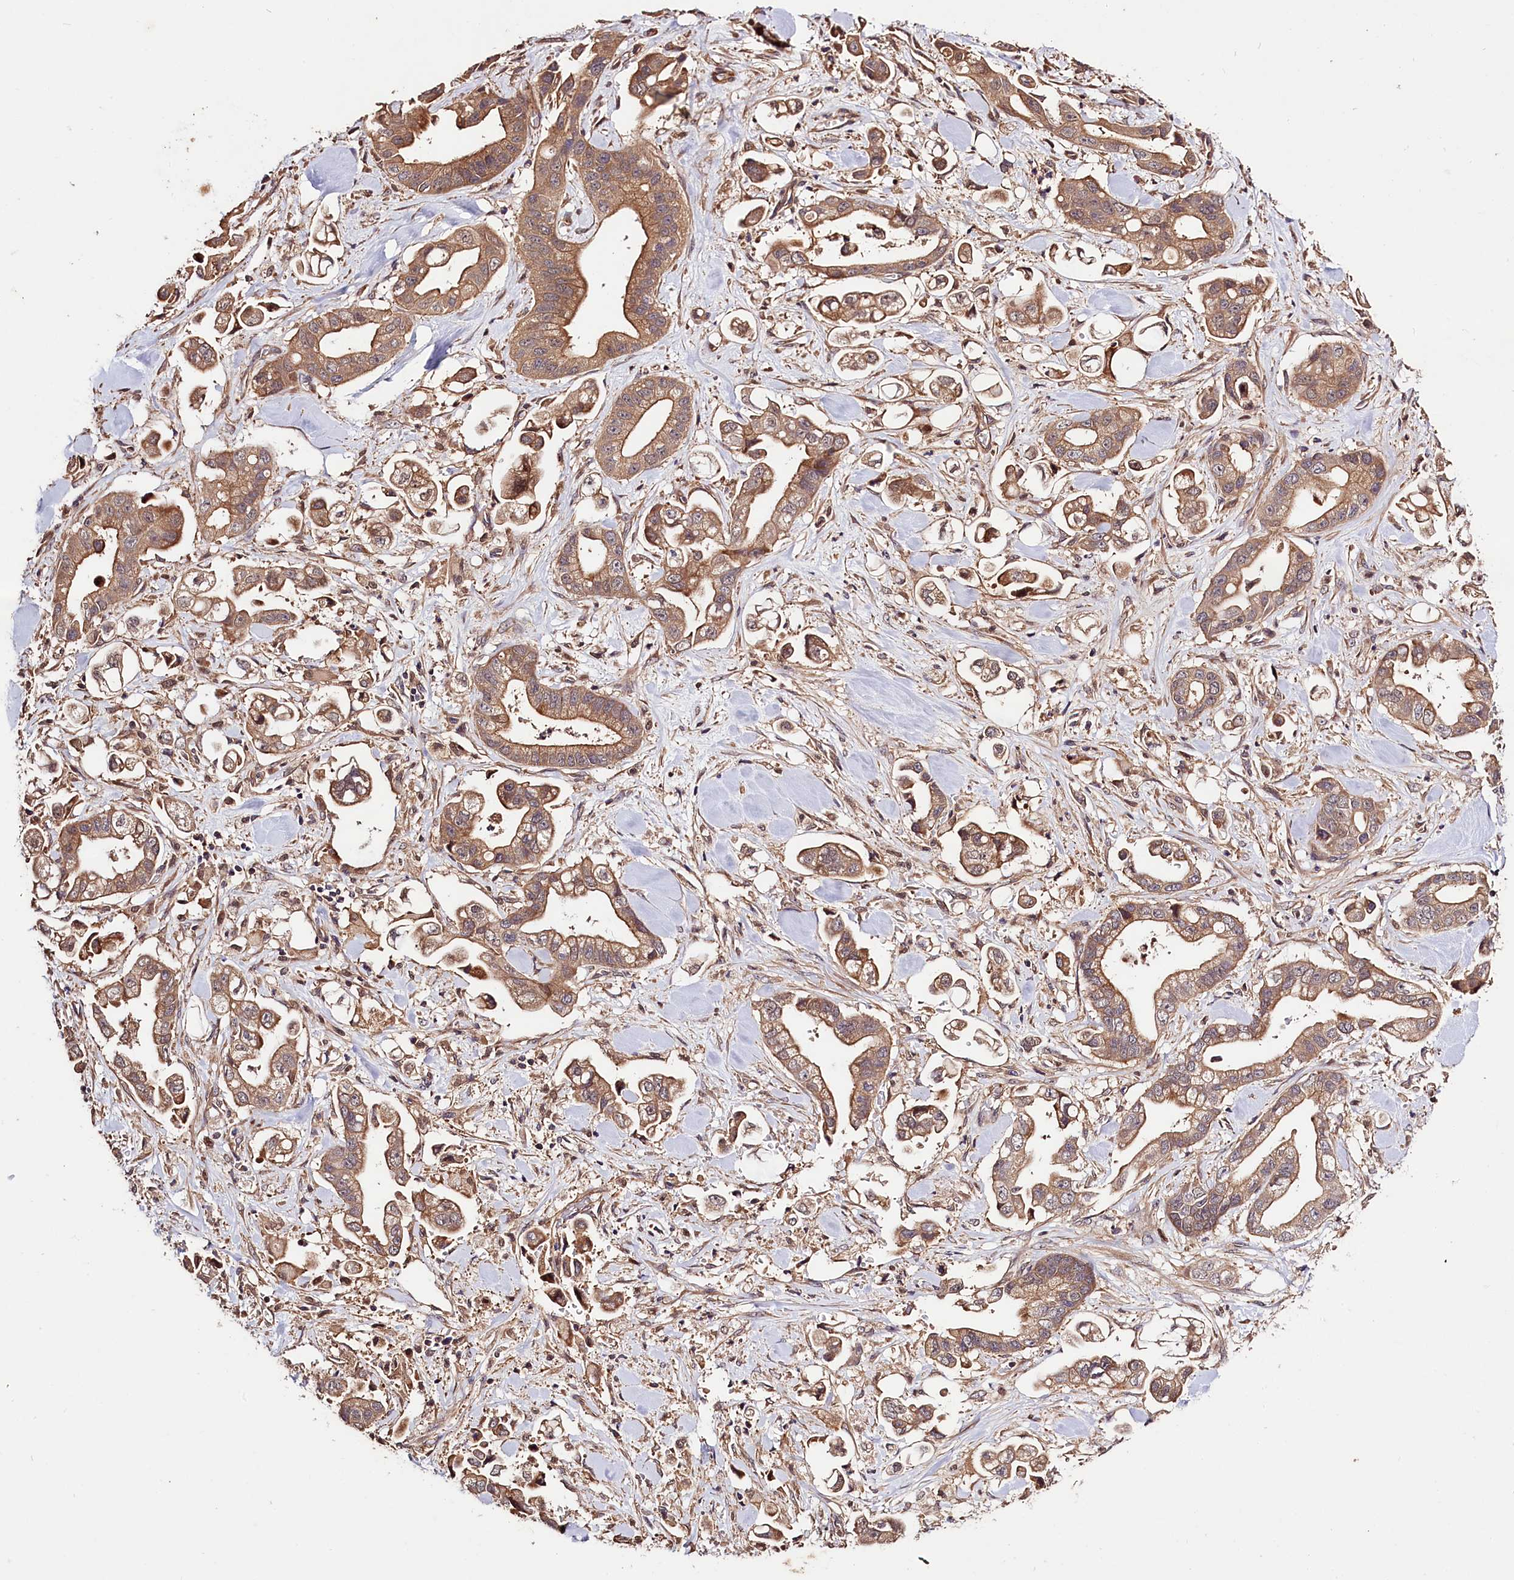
{"staining": {"intensity": "moderate", "quantity": ">75%", "location": "cytoplasmic/membranous"}, "tissue": "stomach cancer", "cell_type": "Tumor cells", "image_type": "cancer", "snomed": [{"axis": "morphology", "description": "Adenocarcinoma, NOS"}, {"axis": "topography", "description": "Stomach"}], "caption": "DAB (3,3'-diaminobenzidine) immunohistochemical staining of stomach cancer shows moderate cytoplasmic/membranous protein staining in approximately >75% of tumor cells.", "gene": "CES3", "patient": {"sex": "male", "age": 62}}